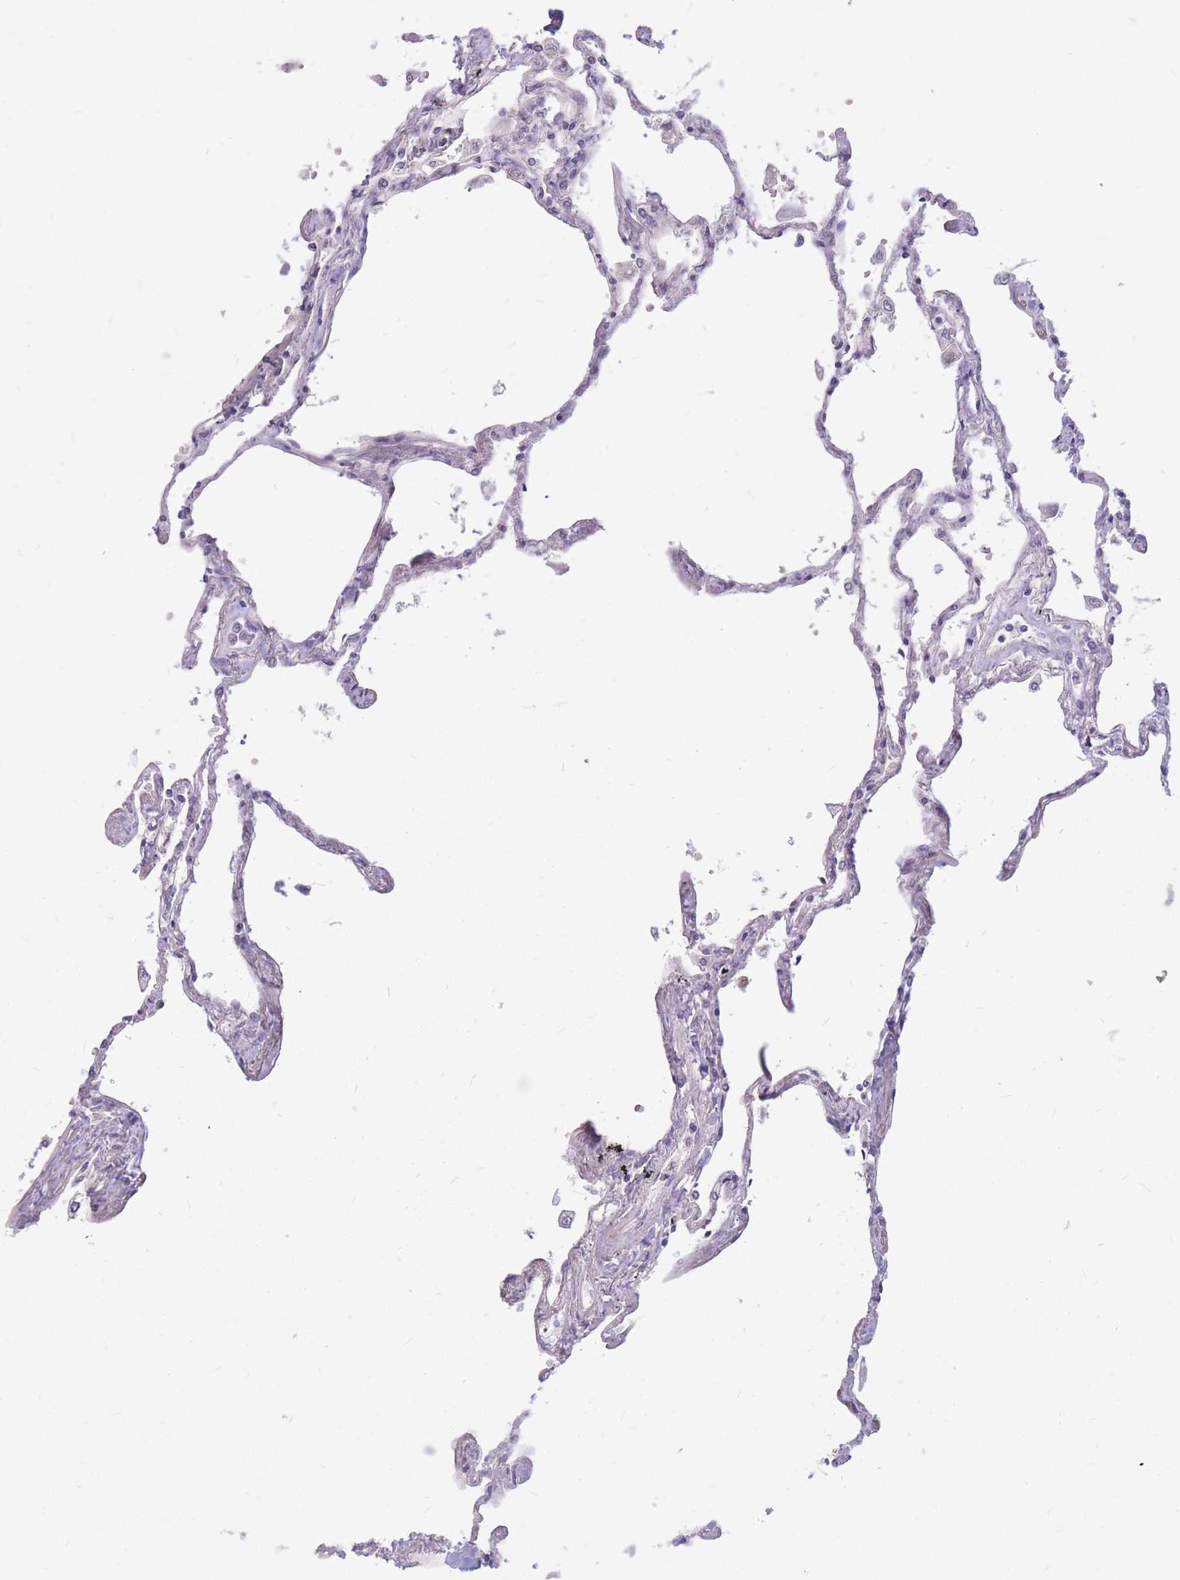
{"staining": {"intensity": "negative", "quantity": "none", "location": "none"}, "tissue": "lung", "cell_type": "Alveolar cells", "image_type": "normal", "snomed": [{"axis": "morphology", "description": "Normal tissue, NOS"}, {"axis": "topography", "description": "Lung"}], "caption": "Human lung stained for a protein using immunohistochemistry (IHC) displays no positivity in alveolar cells.", "gene": "ERCC2", "patient": {"sex": "female", "age": 67}}